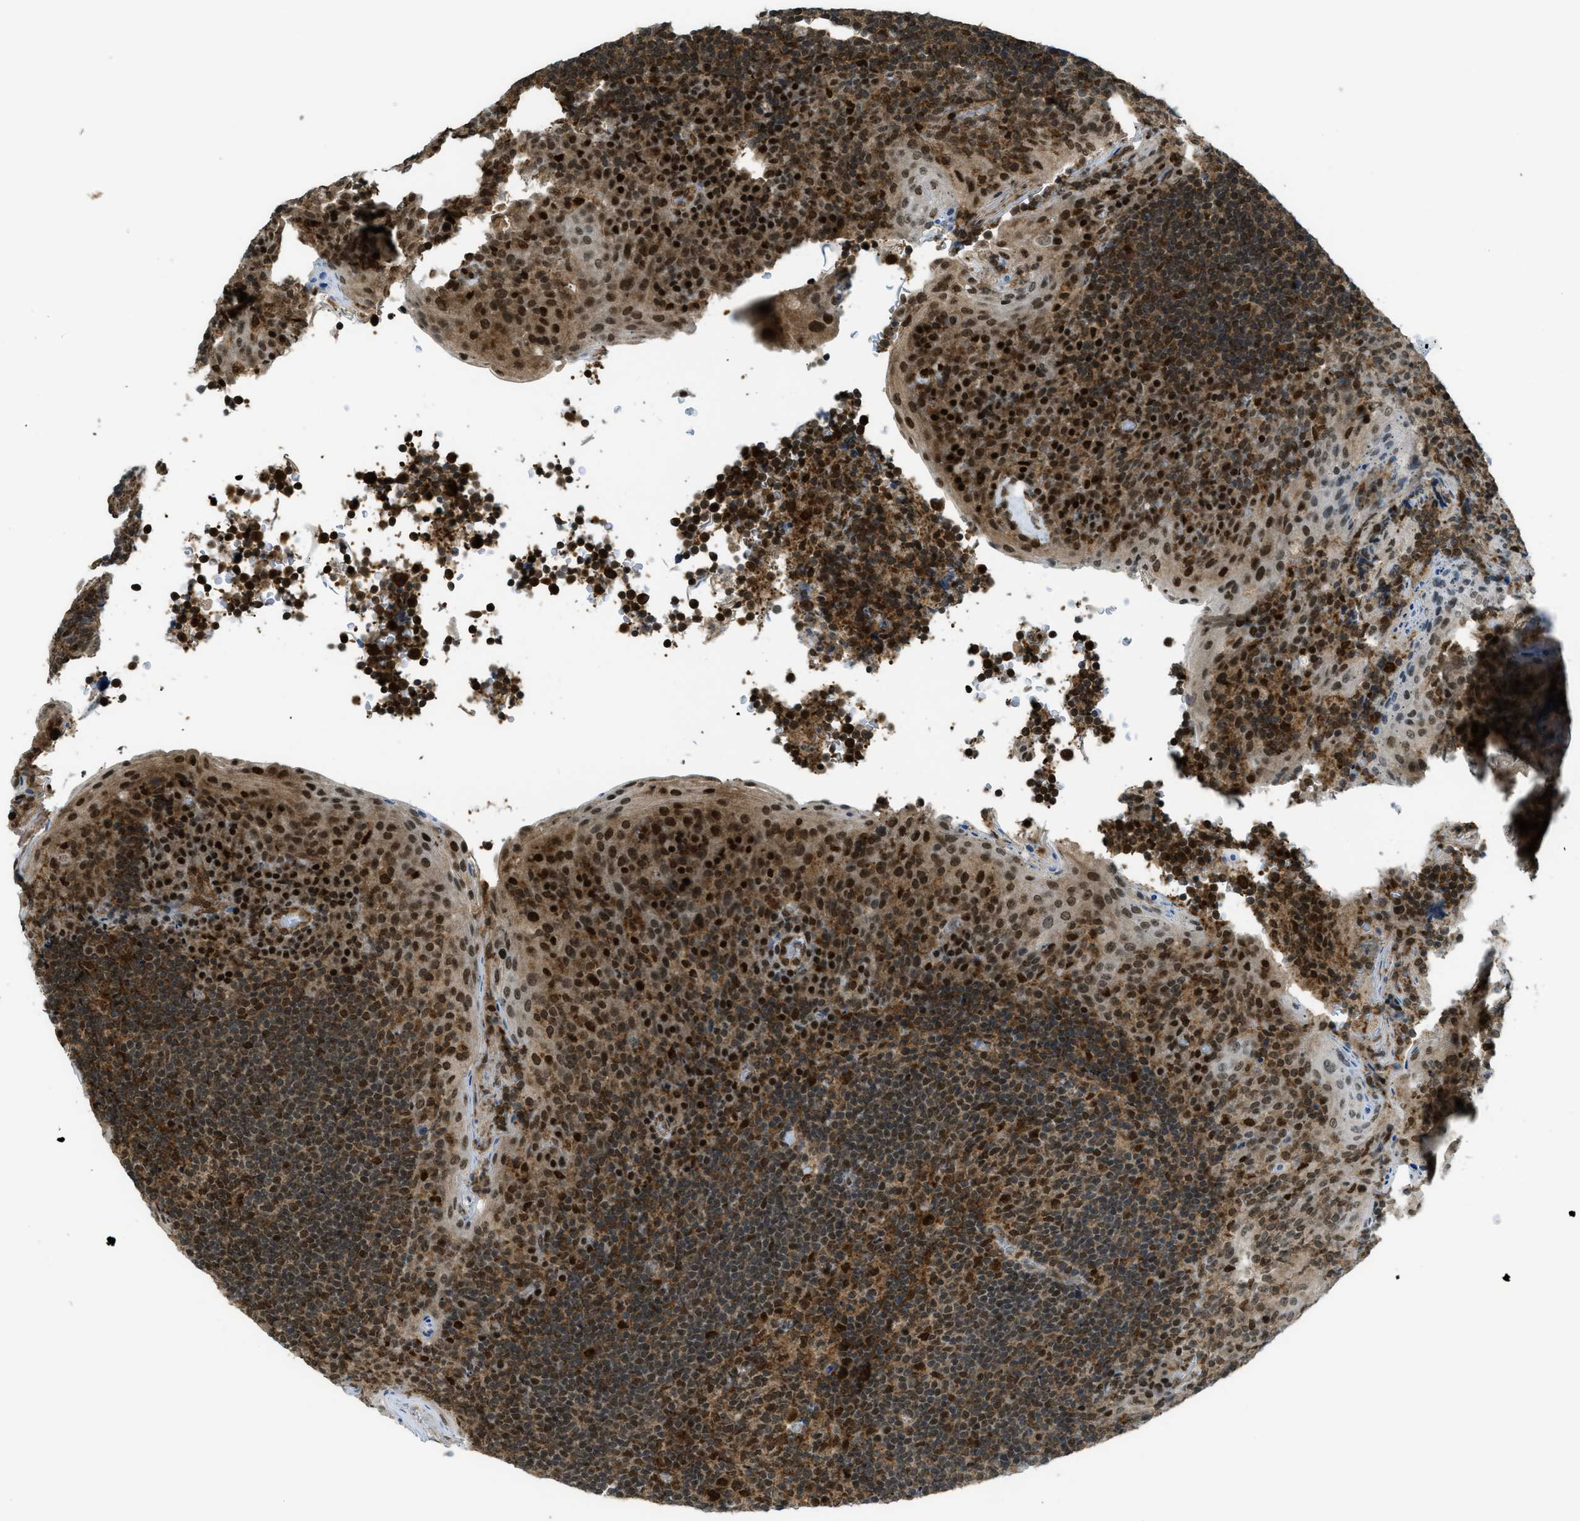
{"staining": {"intensity": "strong", "quantity": ">75%", "location": "cytoplasmic/membranous,nuclear"}, "tissue": "tonsil", "cell_type": "Germinal center cells", "image_type": "normal", "snomed": [{"axis": "morphology", "description": "Normal tissue, NOS"}, {"axis": "topography", "description": "Tonsil"}], "caption": "Immunohistochemical staining of normal tonsil exhibits strong cytoplasmic/membranous,nuclear protein expression in approximately >75% of germinal center cells. (Stains: DAB in brown, nuclei in blue, Microscopy: brightfield microscopy at high magnification).", "gene": "TNPO1", "patient": {"sex": "male", "age": 17}}